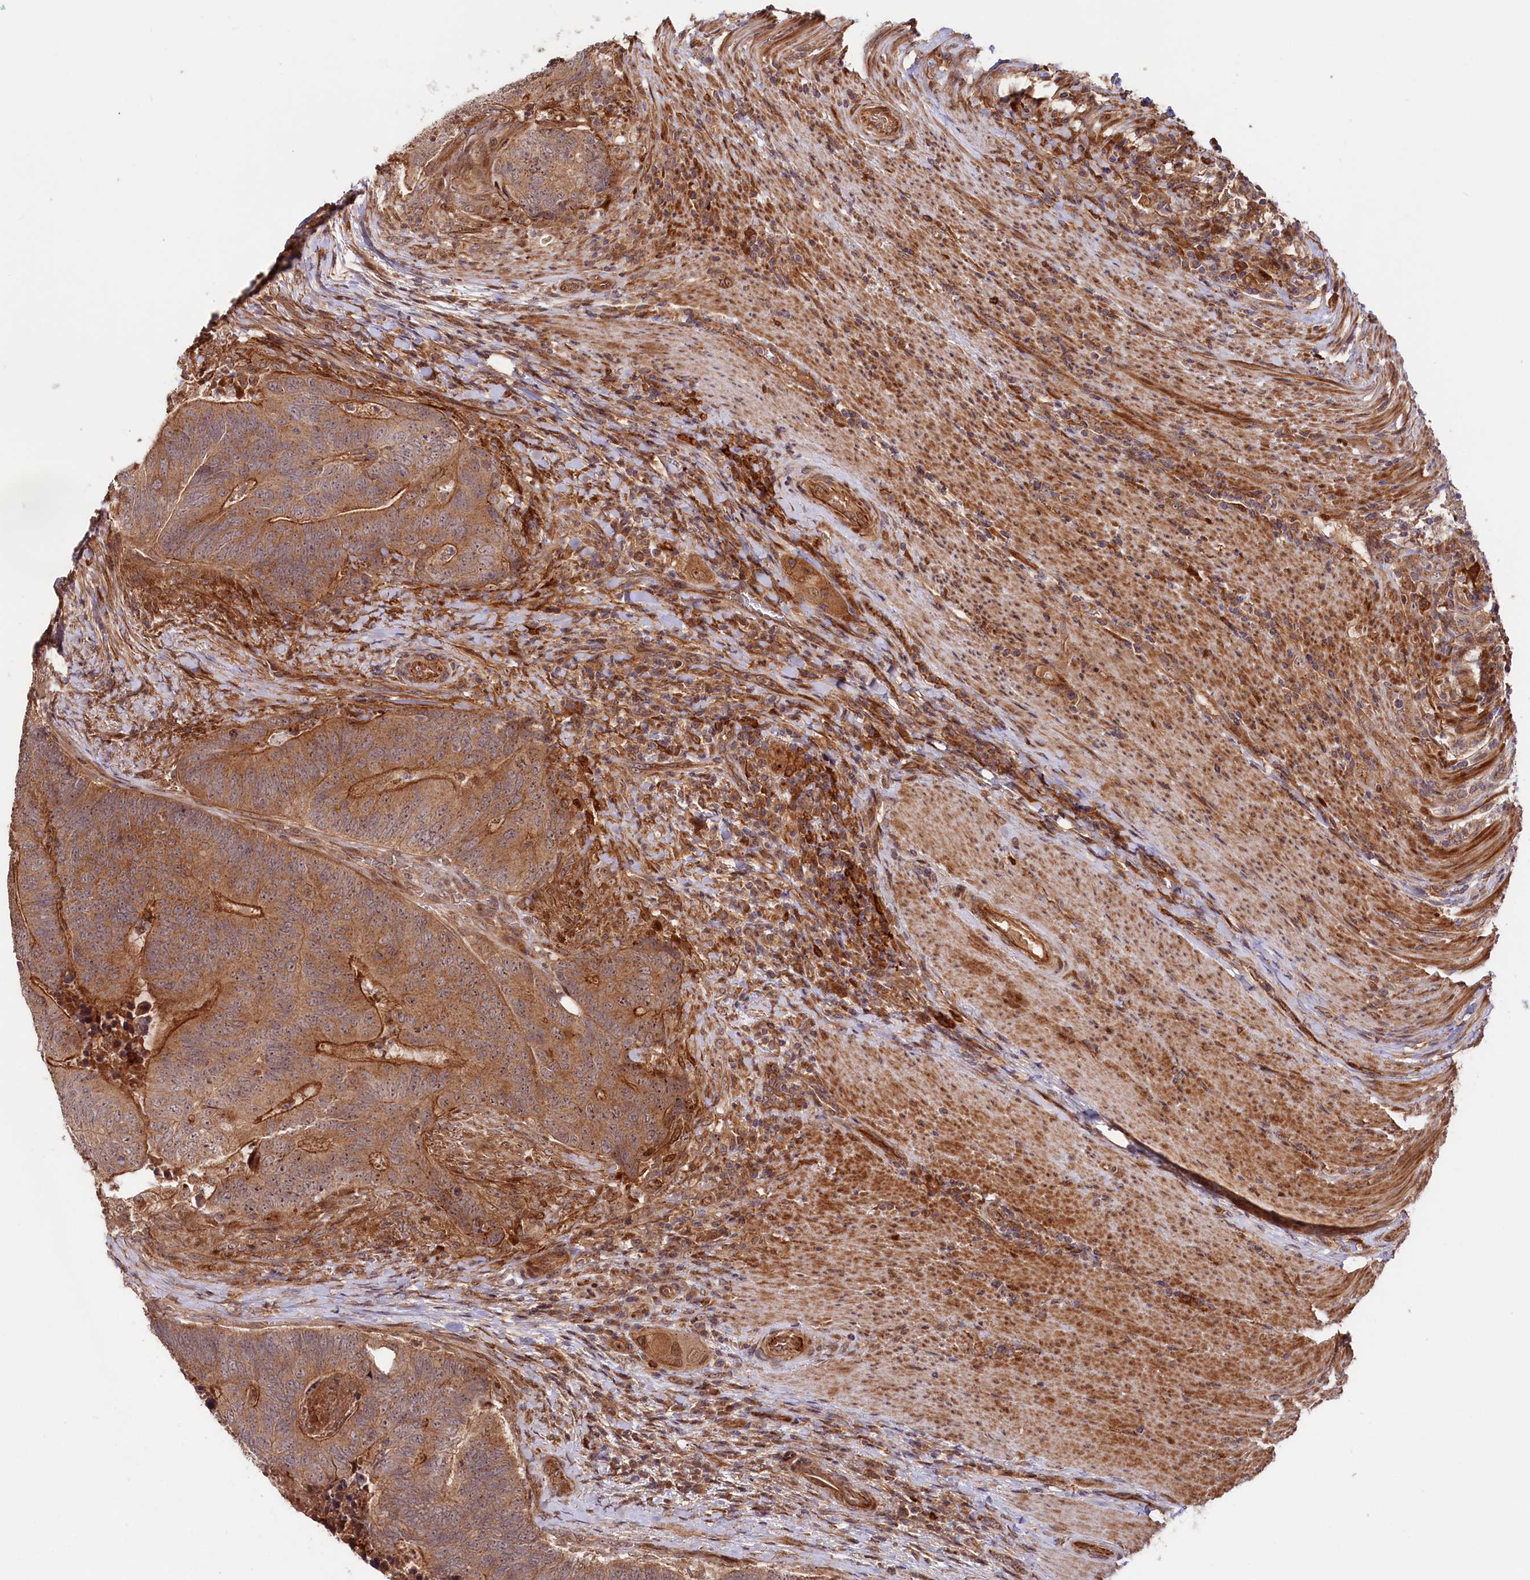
{"staining": {"intensity": "moderate", "quantity": ">75%", "location": "cytoplasmic/membranous"}, "tissue": "colorectal cancer", "cell_type": "Tumor cells", "image_type": "cancer", "snomed": [{"axis": "morphology", "description": "Adenocarcinoma, NOS"}, {"axis": "topography", "description": "Colon"}], "caption": "Colorectal cancer stained for a protein shows moderate cytoplasmic/membranous positivity in tumor cells. (Brightfield microscopy of DAB IHC at high magnification).", "gene": "NEDD1", "patient": {"sex": "female", "age": 67}}